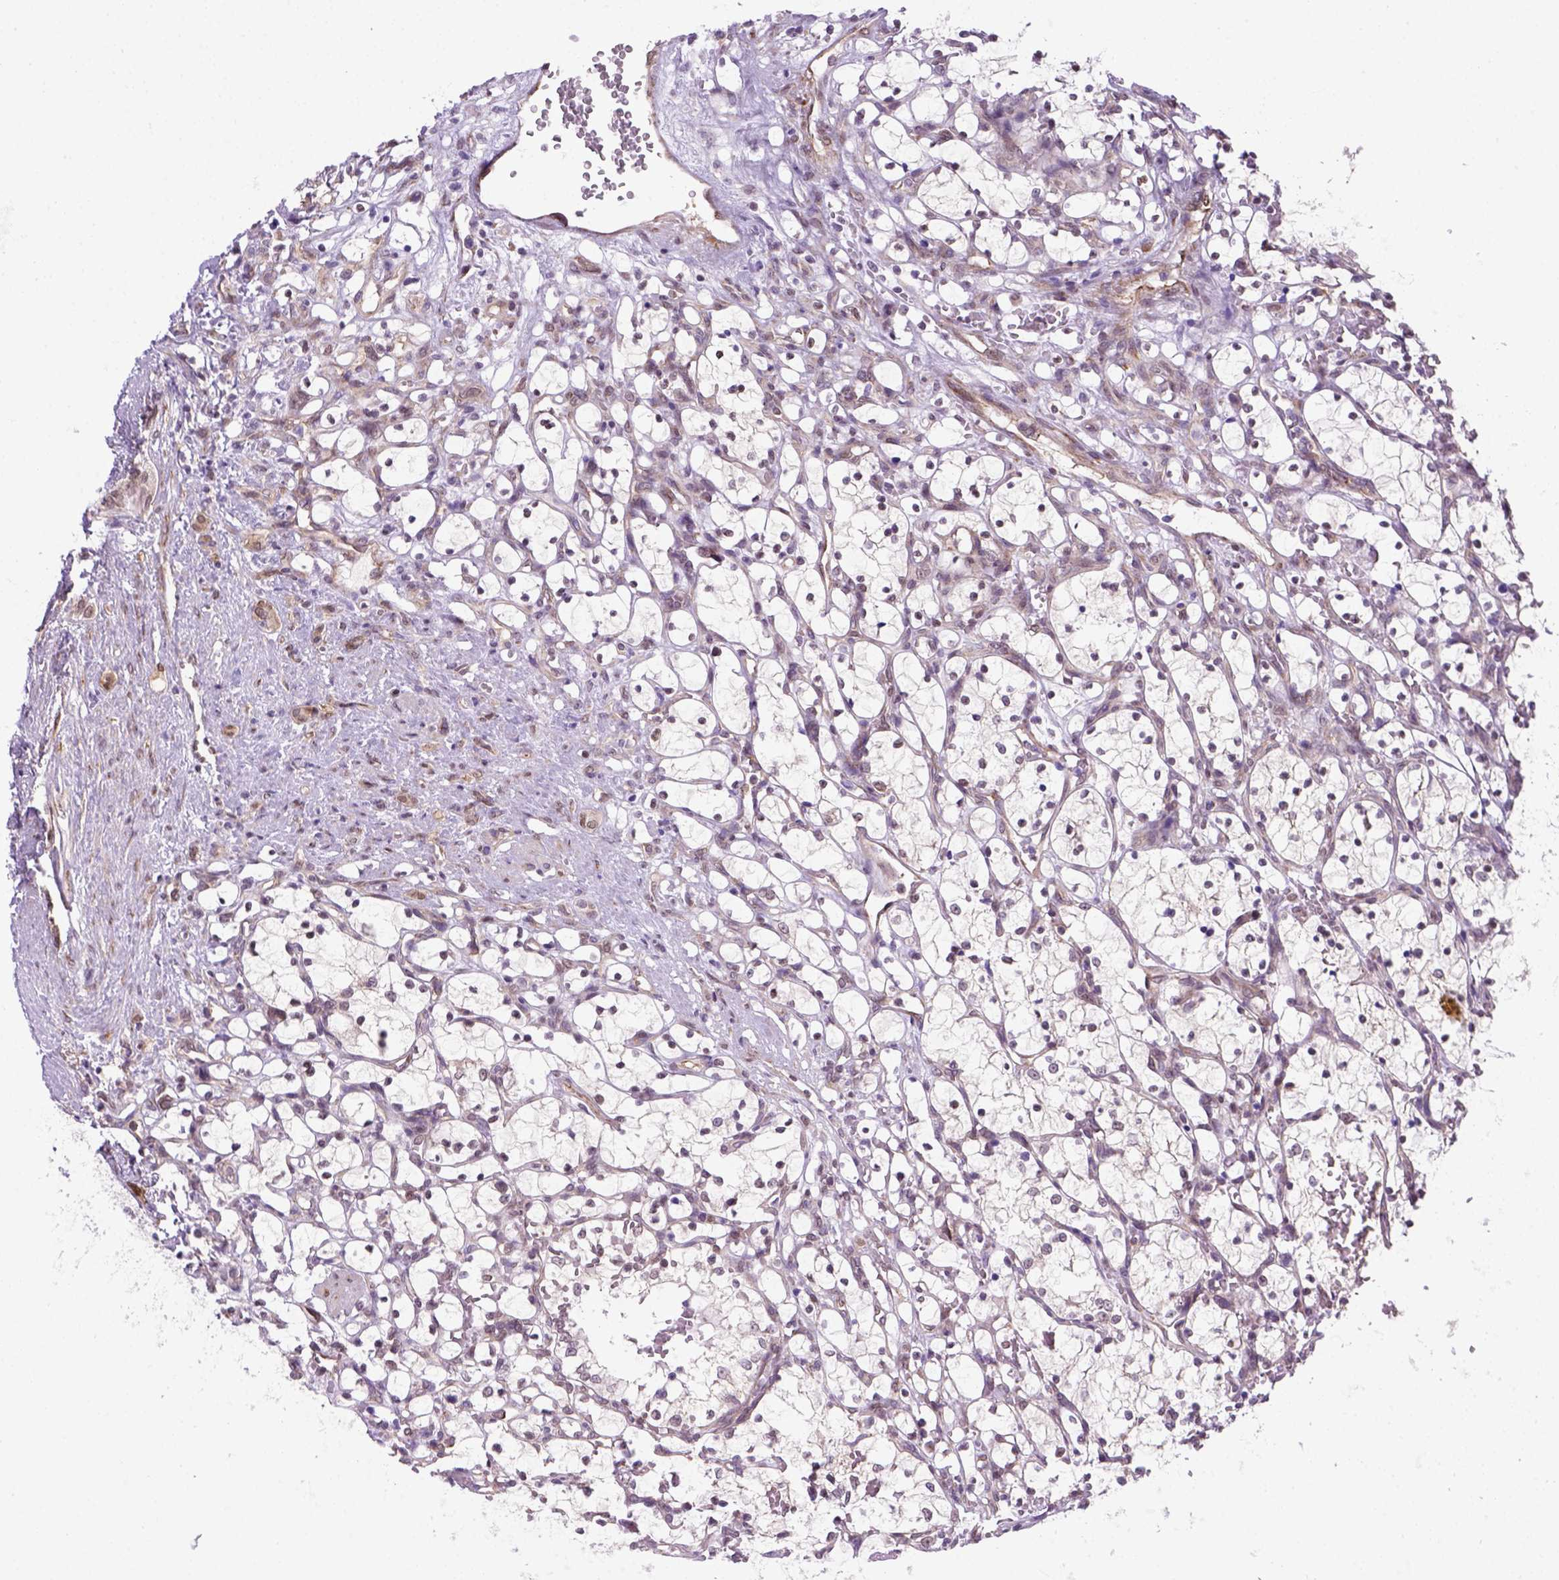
{"staining": {"intensity": "negative", "quantity": "none", "location": "none"}, "tissue": "renal cancer", "cell_type": "Tumor cells", "image_type": "cancer", "snomed": [{"axis": "morphology", "description": "Adenocarcinoma, NOS"}, {"axis": "topography", "description": "Kidney"}], "caption": "DAB immunohistochemical staining of human adenocarcinoma (renal) demonstrates no significant positivity in tumor cells.", "gene": "MGMT", "patient": {"sex": "female", "age": 69}}